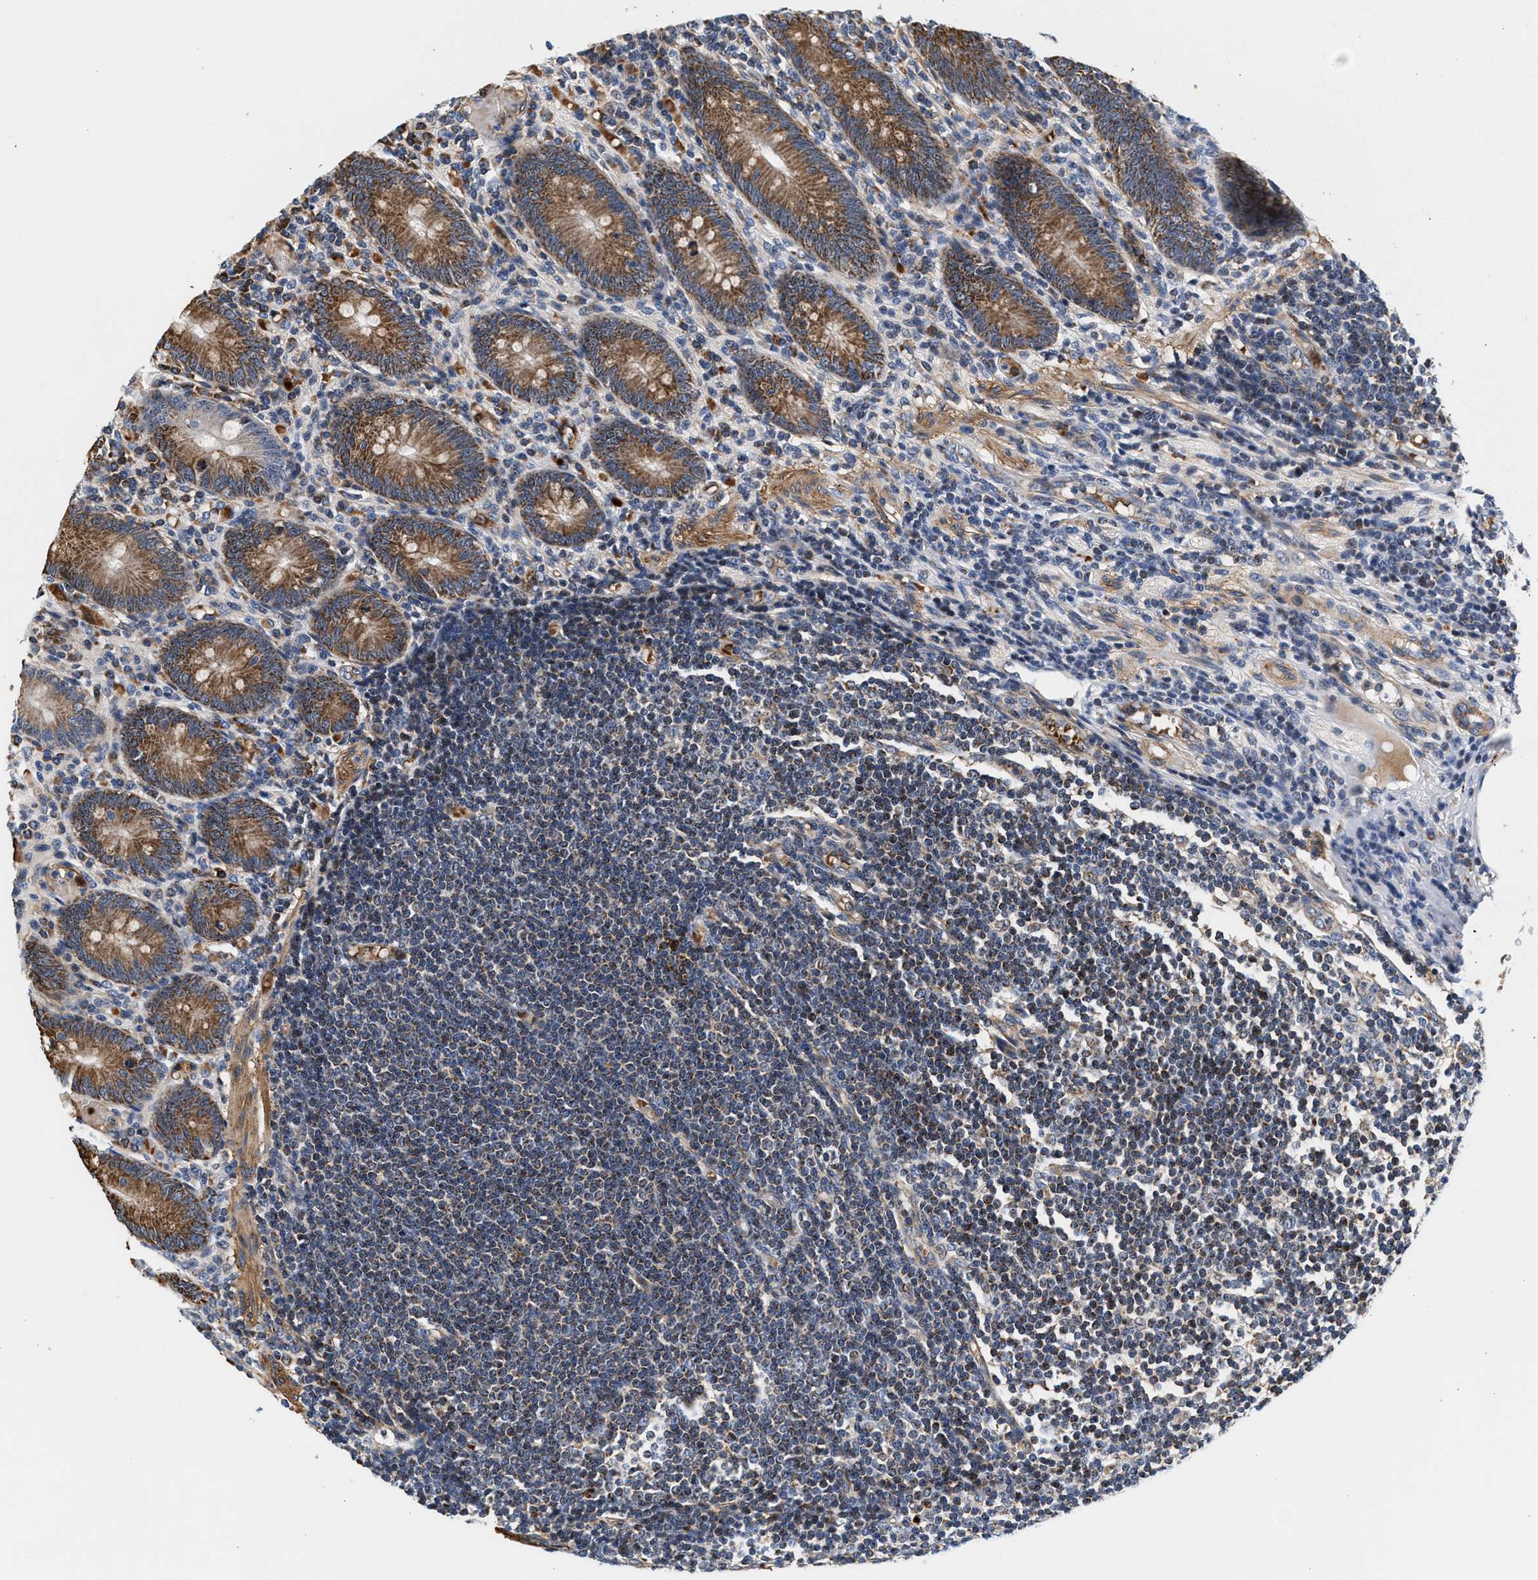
{"staining": {"intensity": "strong", "quantity": ">75%", "location": "cytoplasmic/membranous"}, "tissue": "appendix", "cell_type": "Glandular cells", "image_type": "normal", "snomed": [{"axis": "morphology", "description": "Normal tissue, NOS"}, {"axis": "morphology", "description": "Inflammation, NOS"}, {"axis": "topography", "description": "Appendix"}], "caption": "High-magnification brightfield microscopy of benign appendix stained with DAB (3,3'-diaminobenzidine) (brown) and counterstained with hematoxylin (blue). glandular cells exhibit strong cytoplasmic/membranous positivity is seen in approximately>75% of cells. The protein of interest is shown in brown color, while the nuclei are stained blue.", "gene": "SGK1", "patient": {"sex": "male", "age": 46}}